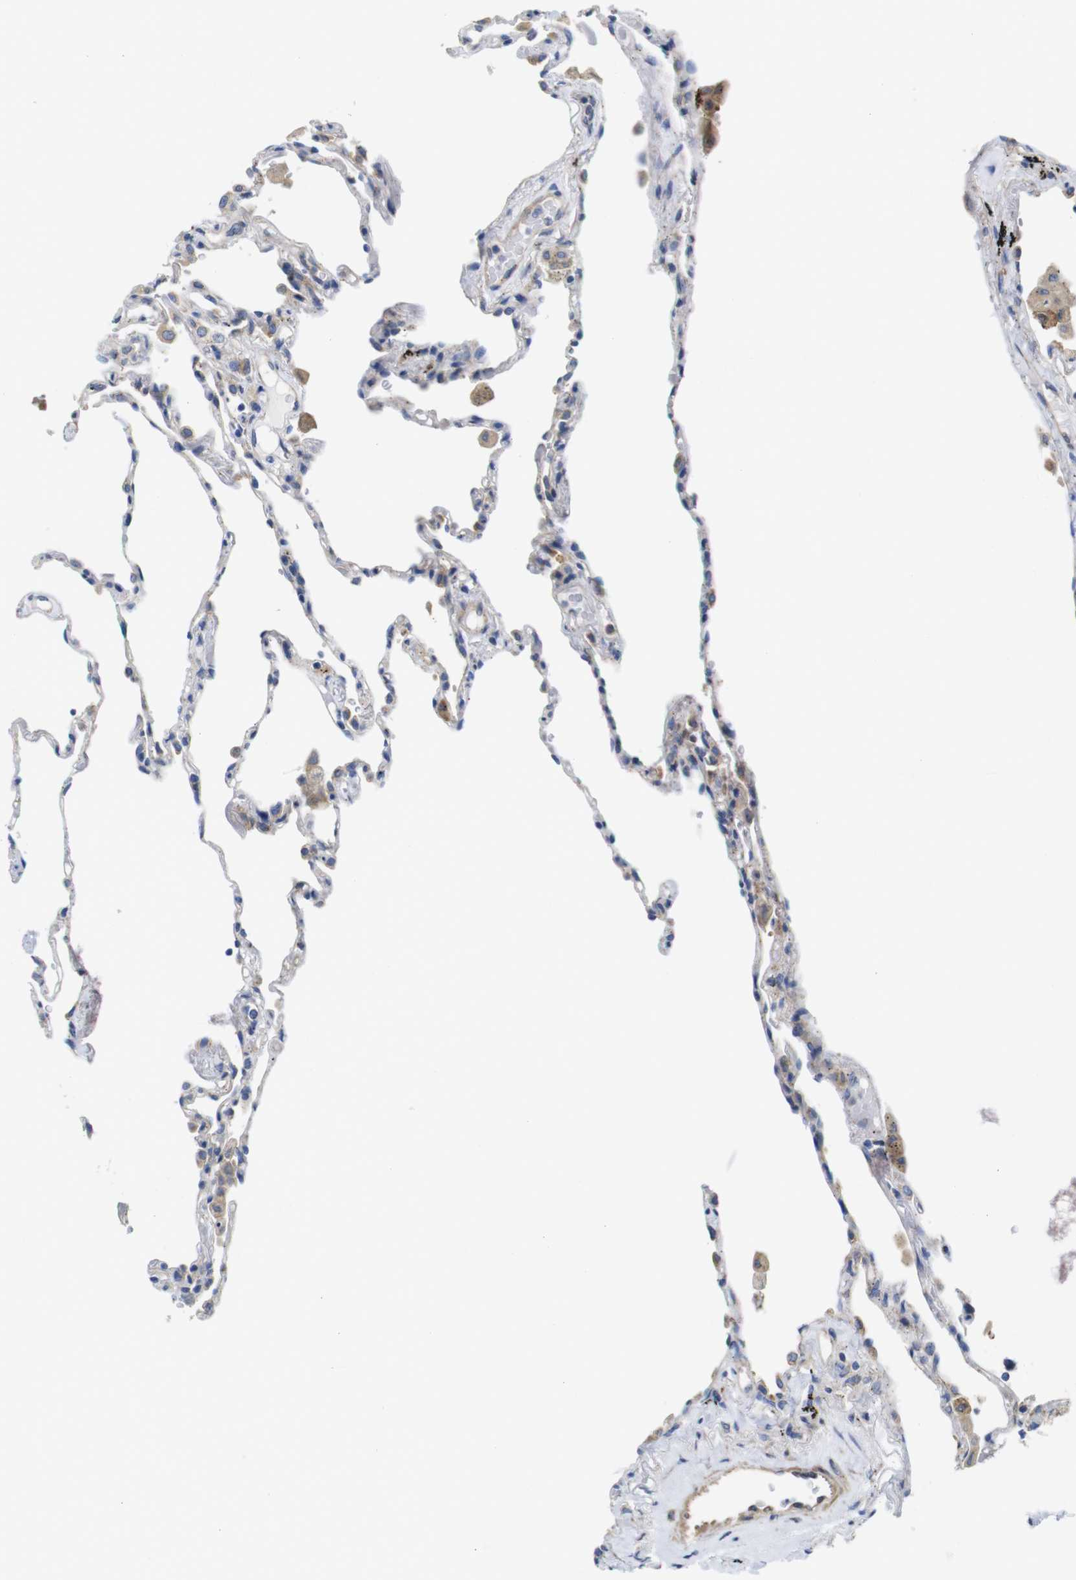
{"staining": {"intensity": "weak", "quantity": "<25%", "location": "cytoplasmic/membranous"}, "tissue": "lung", "cell_type": "Alveolar cells", "image_type": "normal", "snomed": [{"axis": "morphology", "description": "Normal tissue, NOS"}, {"axis": "topography", "description": "Lung"}], "caption": "Immunohistochemical staining of unremarkable lung reveals no significant staining in alveolar cells.", "gene": "DDRGK1", "patient": {"sex": "male", "age": 59}}